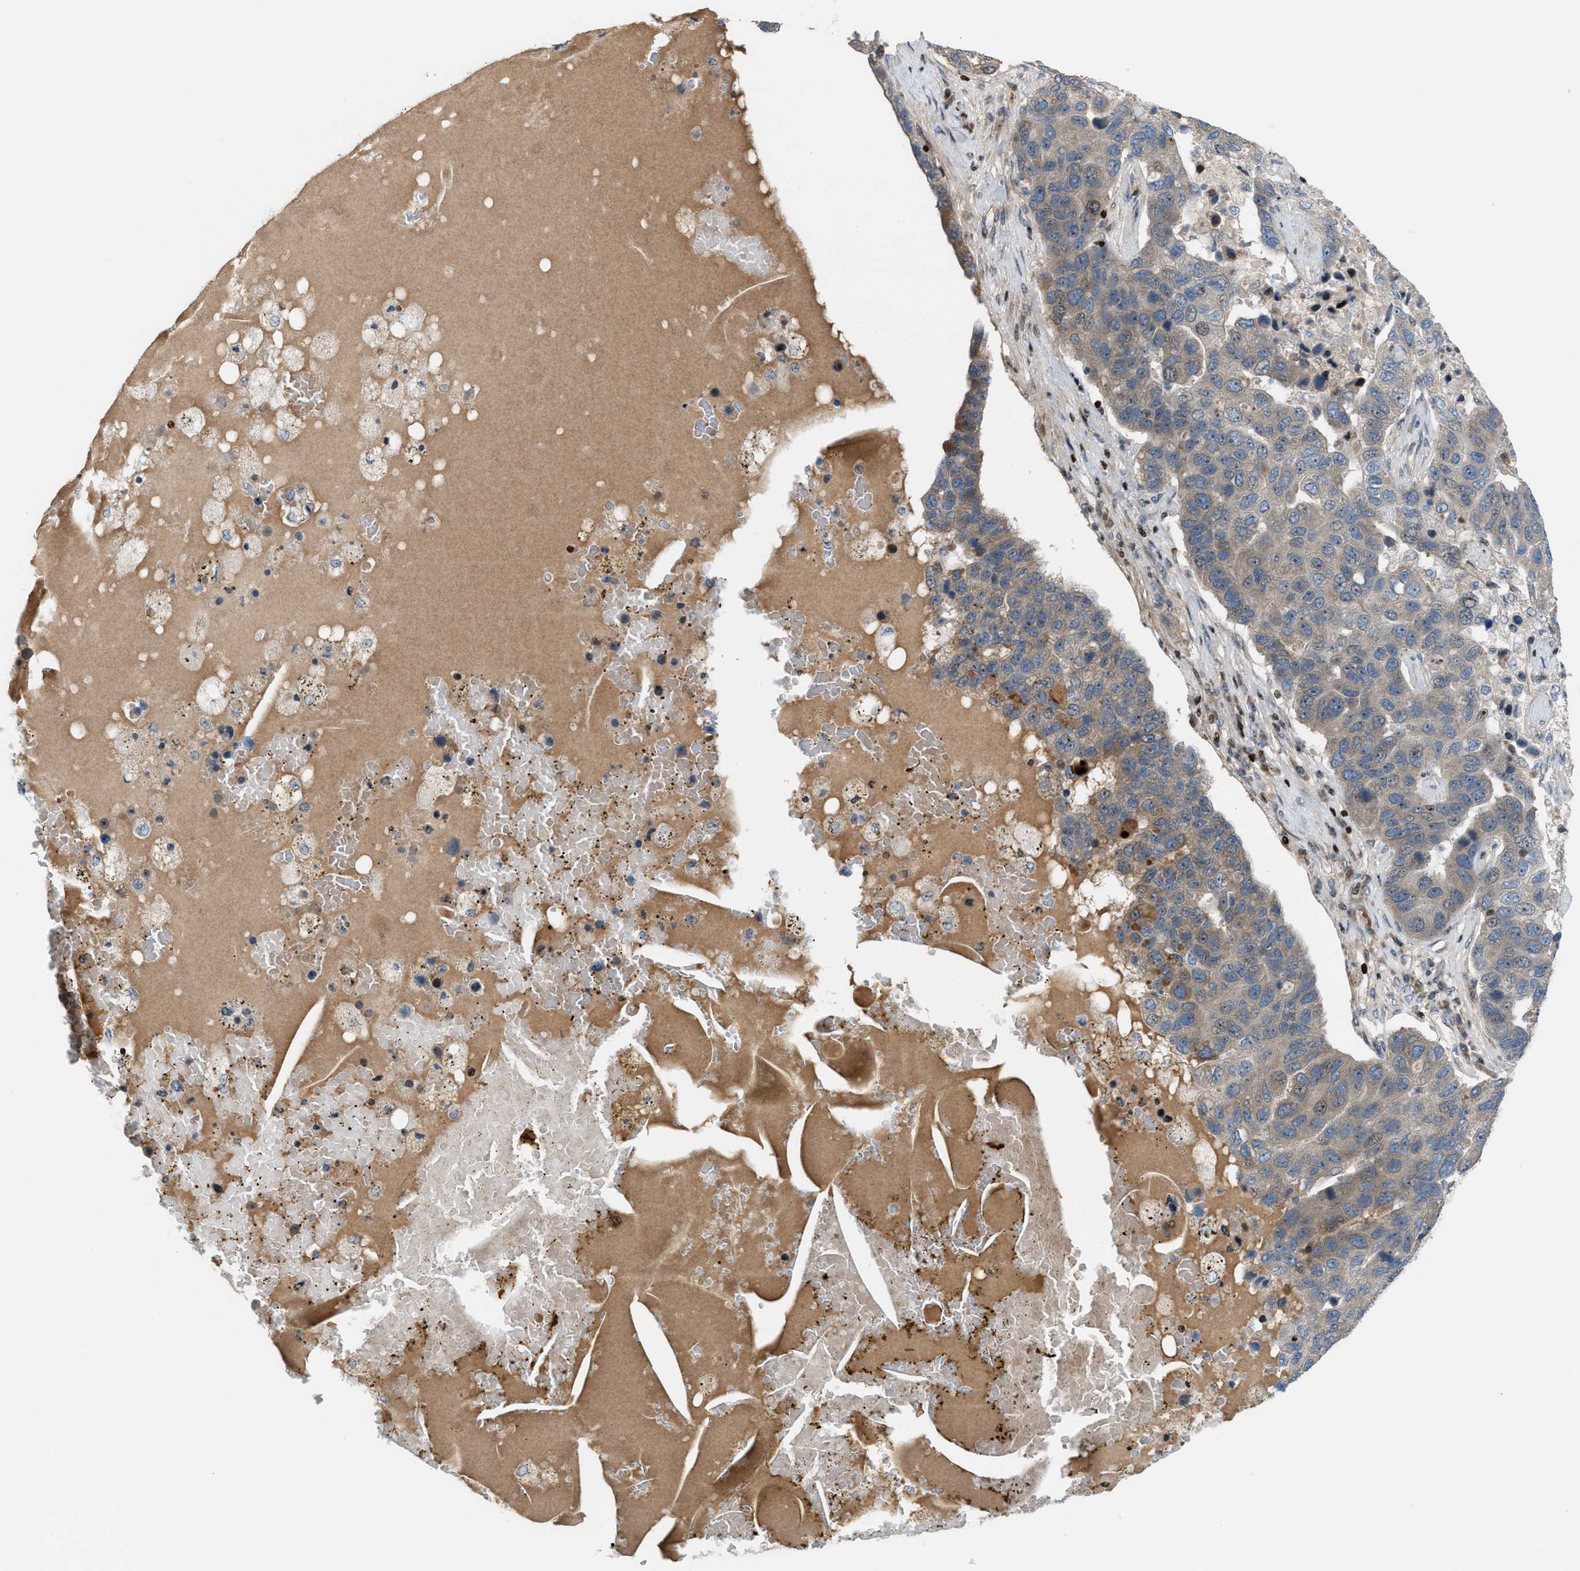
{"staining": {"intensity": "weak", "quantity": "<25%", "location": "cytoplasmic/membranous"}, "tissue": "pancreatic cancer", "cell_type": "Tumor cells", "image_type": "cancer", "snomed": [{"axis": "morphology", "description": "Adenocarcinoma, NOS"}, {"axis": "topography", "description": "Pancreas"}], "caption": "This is a micrograph of IHC staining of pancreatic cancer (adenocarcinoma), which shows no staining in tumor cells.", "gene": "ZNF276", "patient": {"sex": "female", "age": 61}}